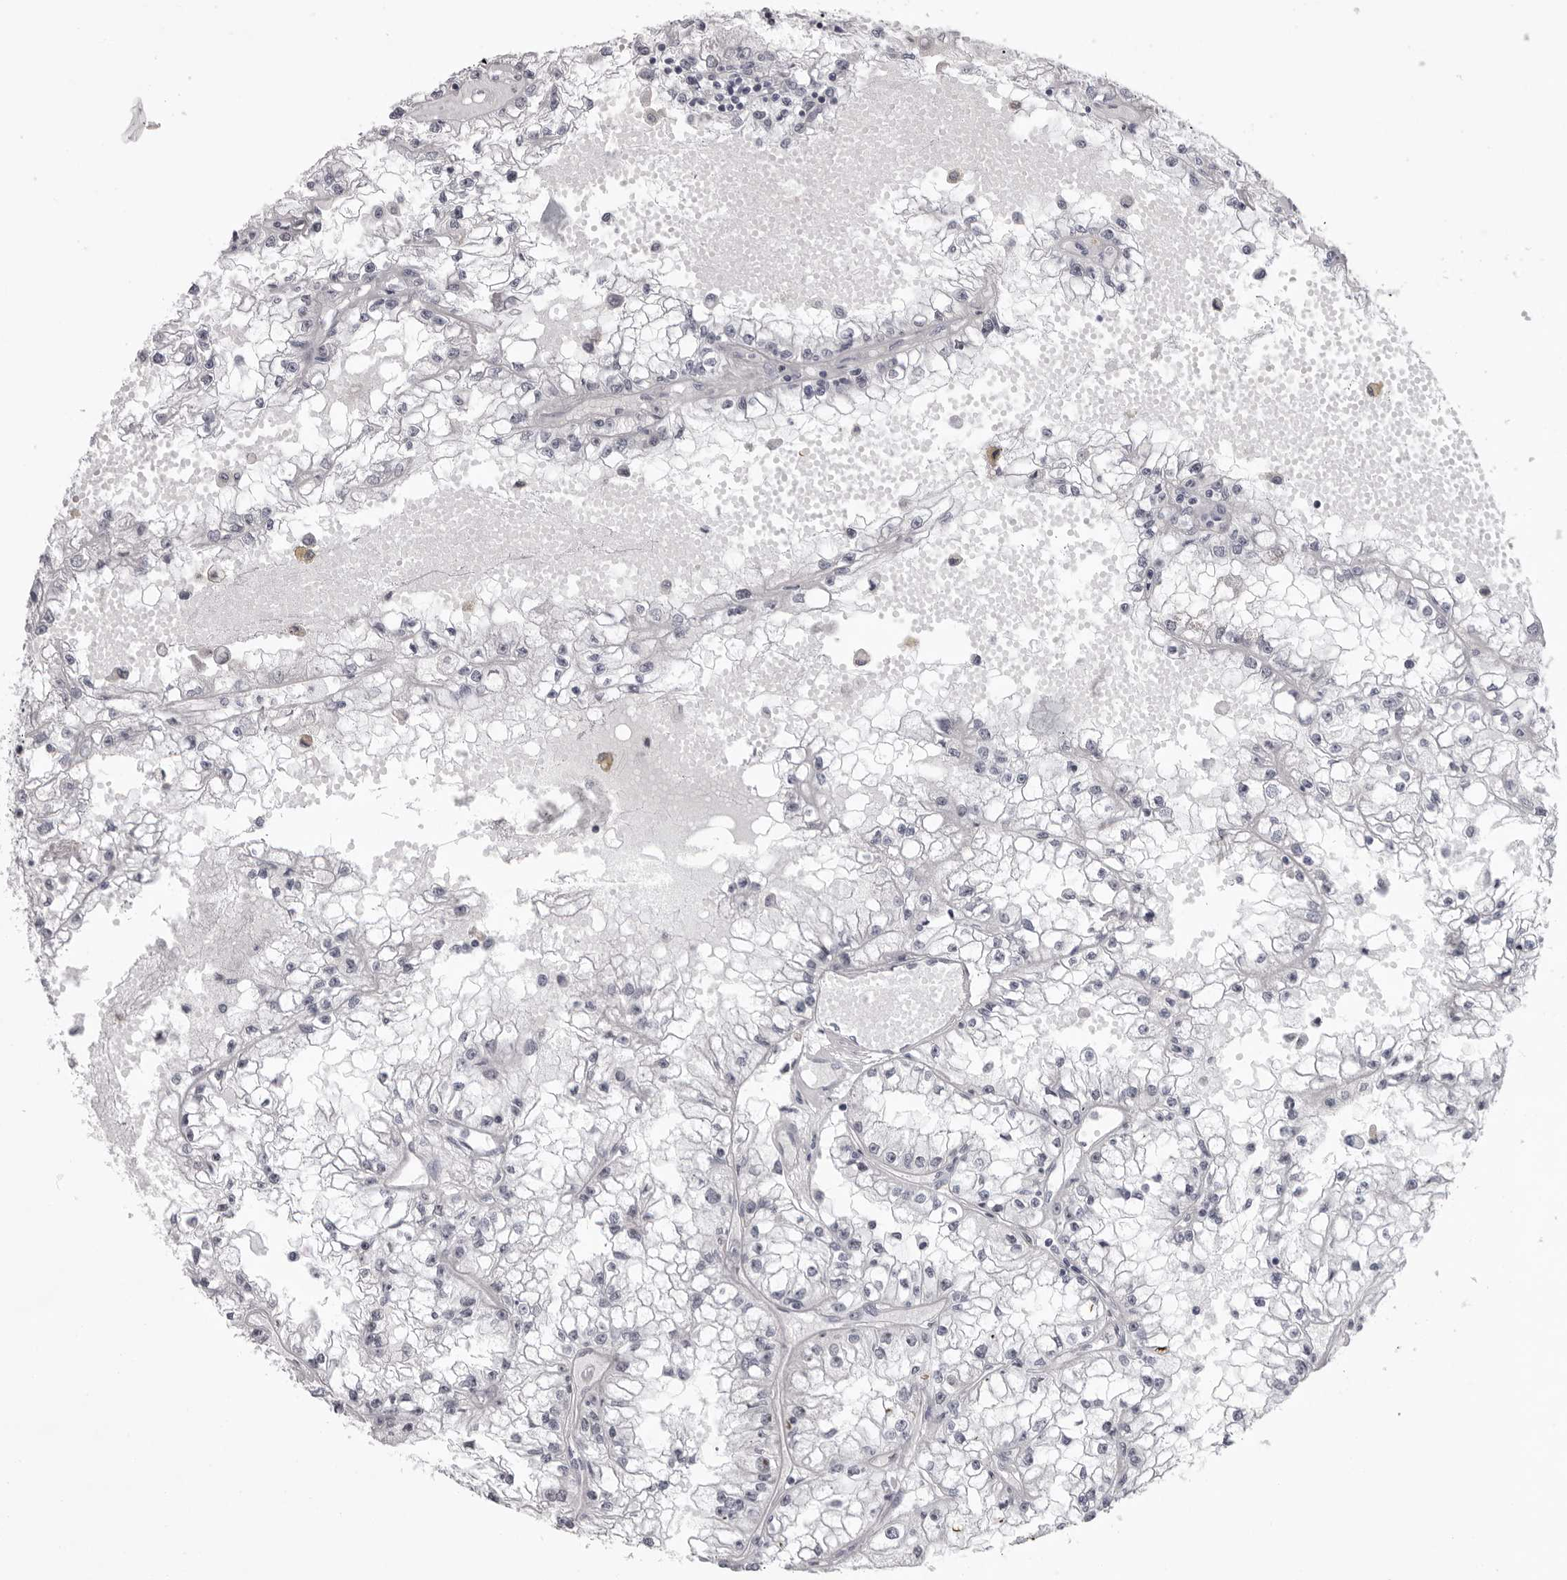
{"staining": {"intensity": "negative", "quantity": "none", "location": "none"}, "tissue": "renal cancer", "cell_type": "Tumor cells", "image_type": "cancer", "snomed": [{"axis": "morphology", "description": "Adenocarcinoma, NOS"}, {"axis": "topography", "description": "Kidney"}], "caption": "This is an immunohistochemistry (IHC) photomicrograph of renal cancer (adenocarcinoma). There is no positivity in tumor cells.", "gene": "EXOSC10", "patient": {"sex": "male", "age": 56}}